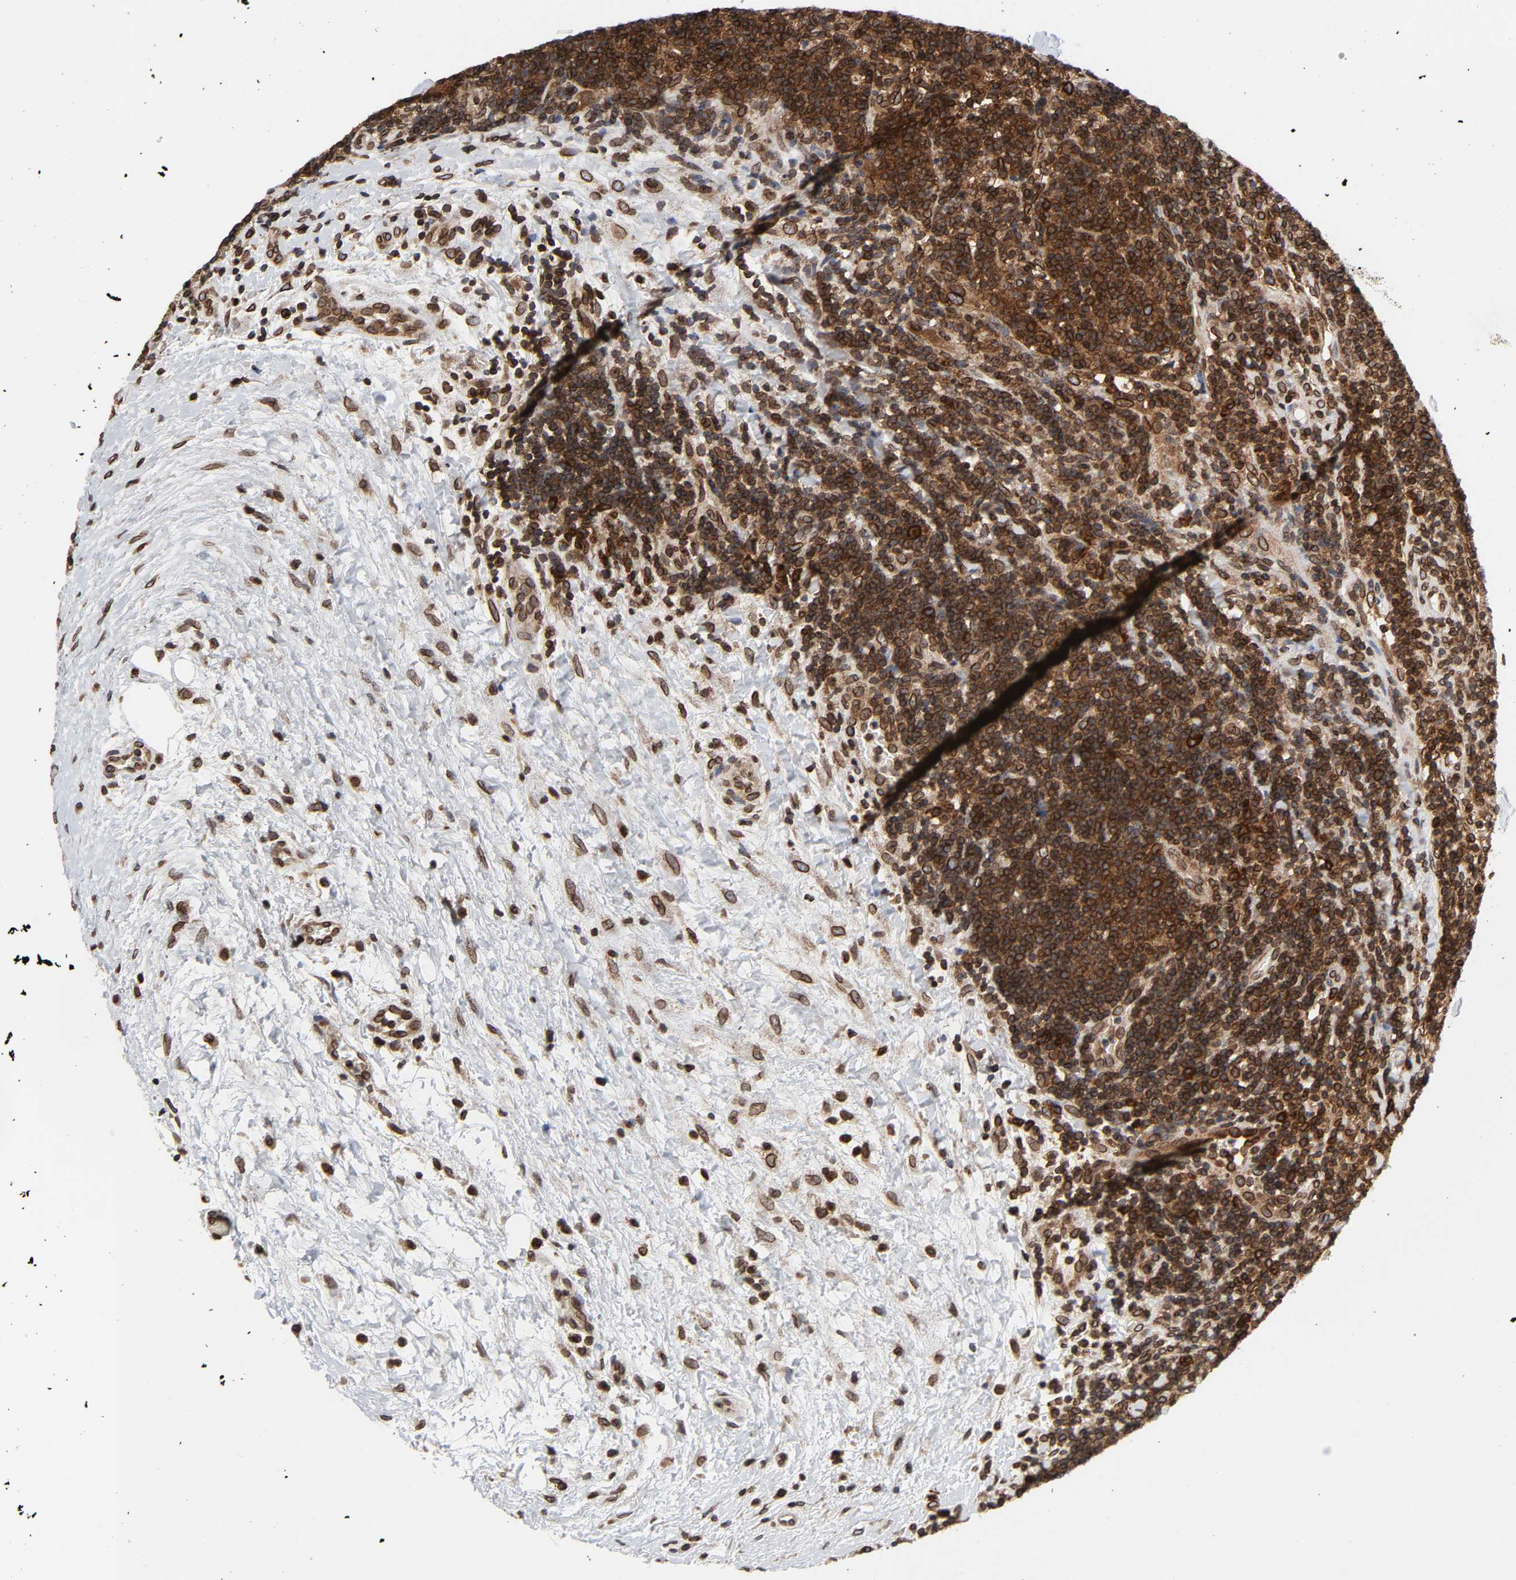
{"staining": {"intensity": "strong", "quantity": ">75%", "location": "cytoplasmic/membranous,nuclear"}, "tissue": "lymphoma", "cell_type": "Tumor cells", "image_type": "cancer", "snomed": [{"axis": "morphology", "description": "Malignant lymphoma, non-Hodgkin's type, Low grade"}, {"axis": "topography", "description": "Lymph node"}], "caption": "Human lymphoma stained with a brown dye exhibits strong cytoplasmic/membranous and nuclear positive expression in about >75% of tumor cells.", "gene": "RANGAP1", "patient": {"sex": "female", "age": 76}}